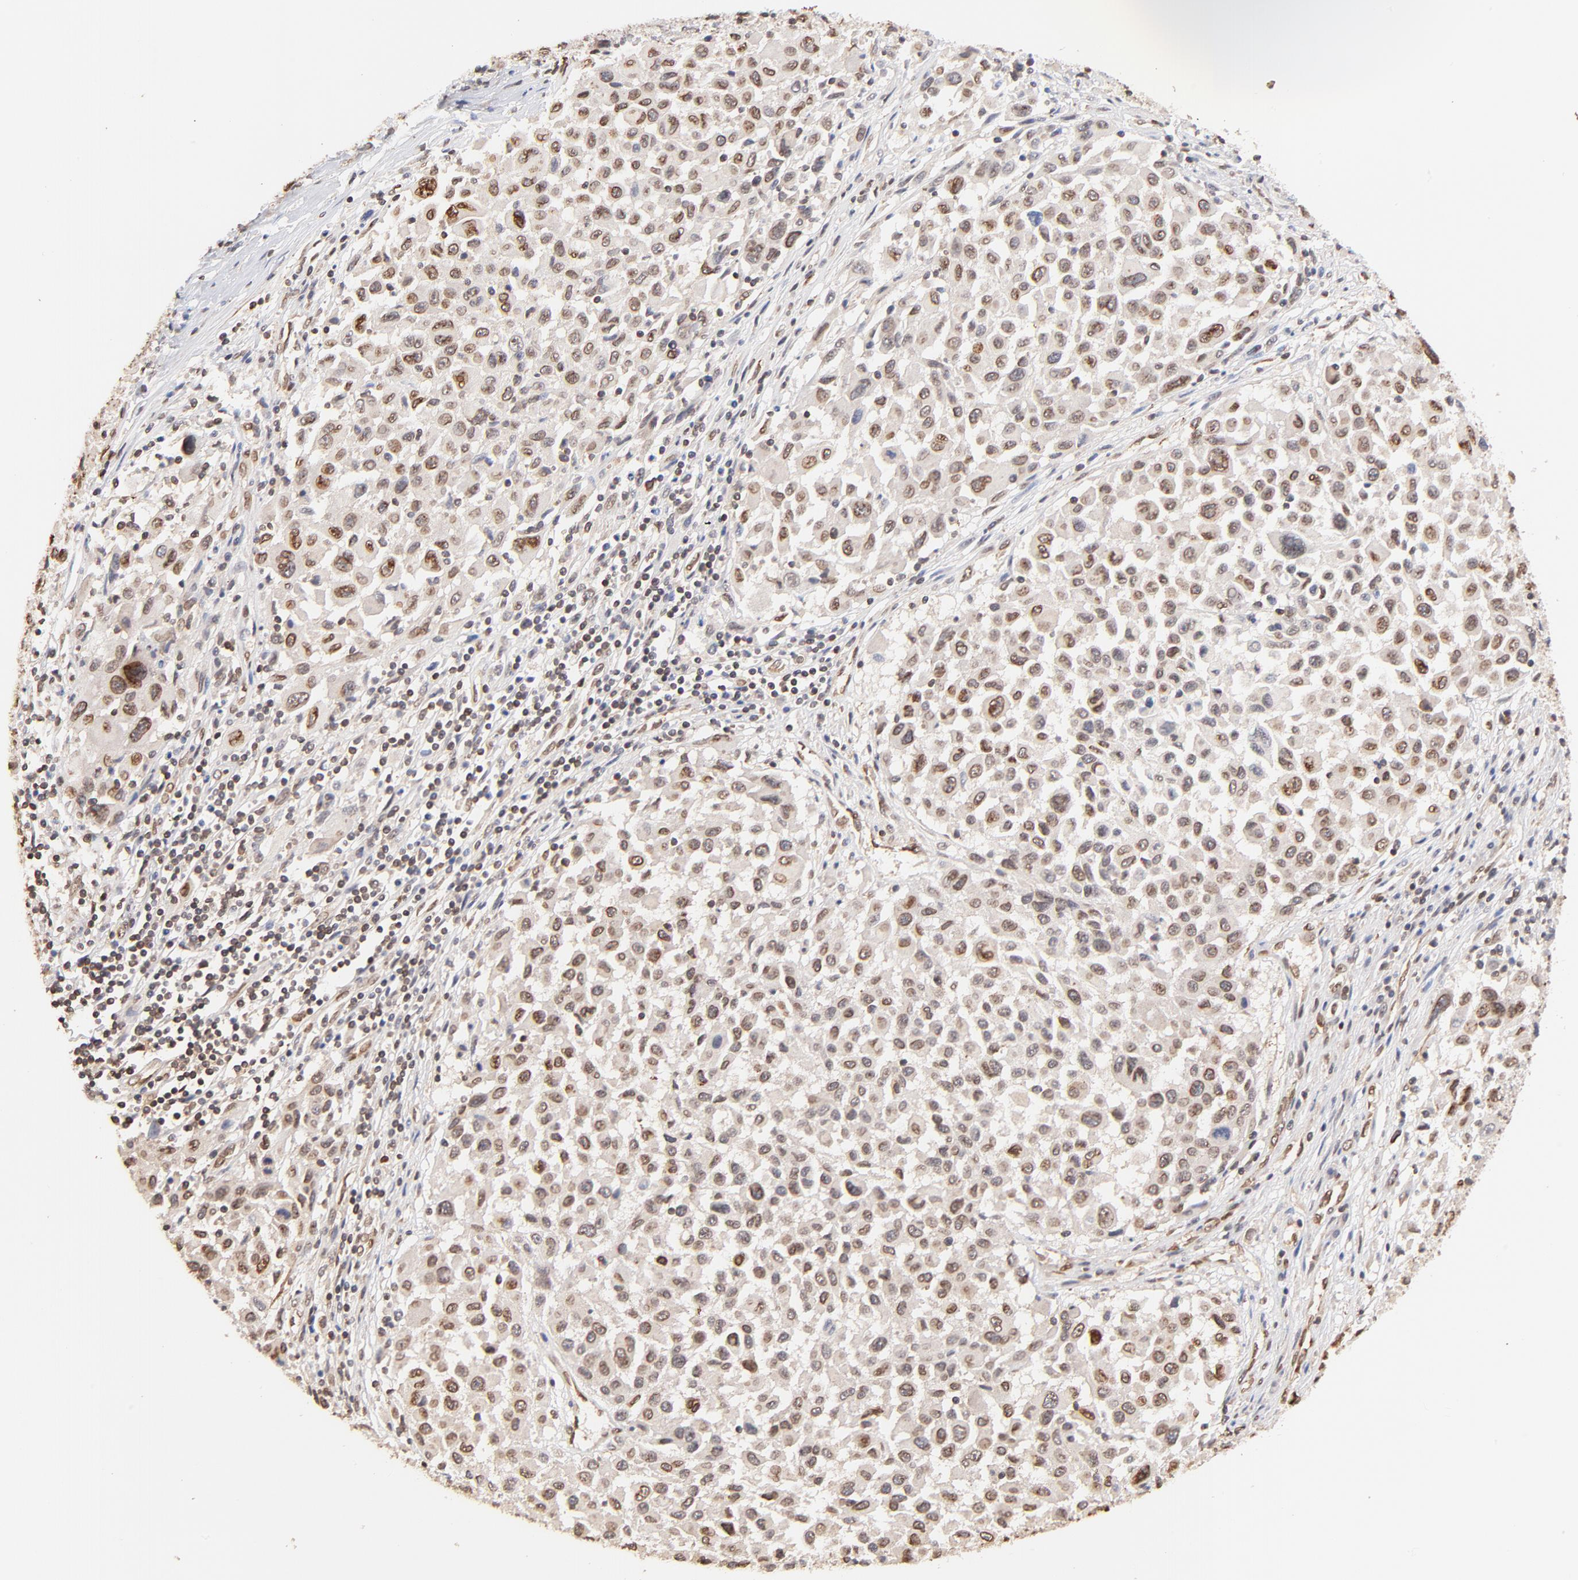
{"staining": {"intensity": "weak", "quantity": "25%-75%", "location": "cytoplasmic/membranous,nuclear"}, "tissue": "melanoma", "cell_type": "Tumor cells", "image_type": "cancer", "snomed": [{"axis": "morphology", "description": "Malignant melanoma, Metastatic site"}, {"axis": "topography", "description": "Lymph node"}], "caption": "IHC (DAB) staining of human malignant melanoma (metastatic site) exhibits weak cytoplasmic/membranous and nuclear protein staining in approximately 25%-75% of tumor cells.", "gene": "ZFP92", "patient": {"sex": "male", "age": 61}}